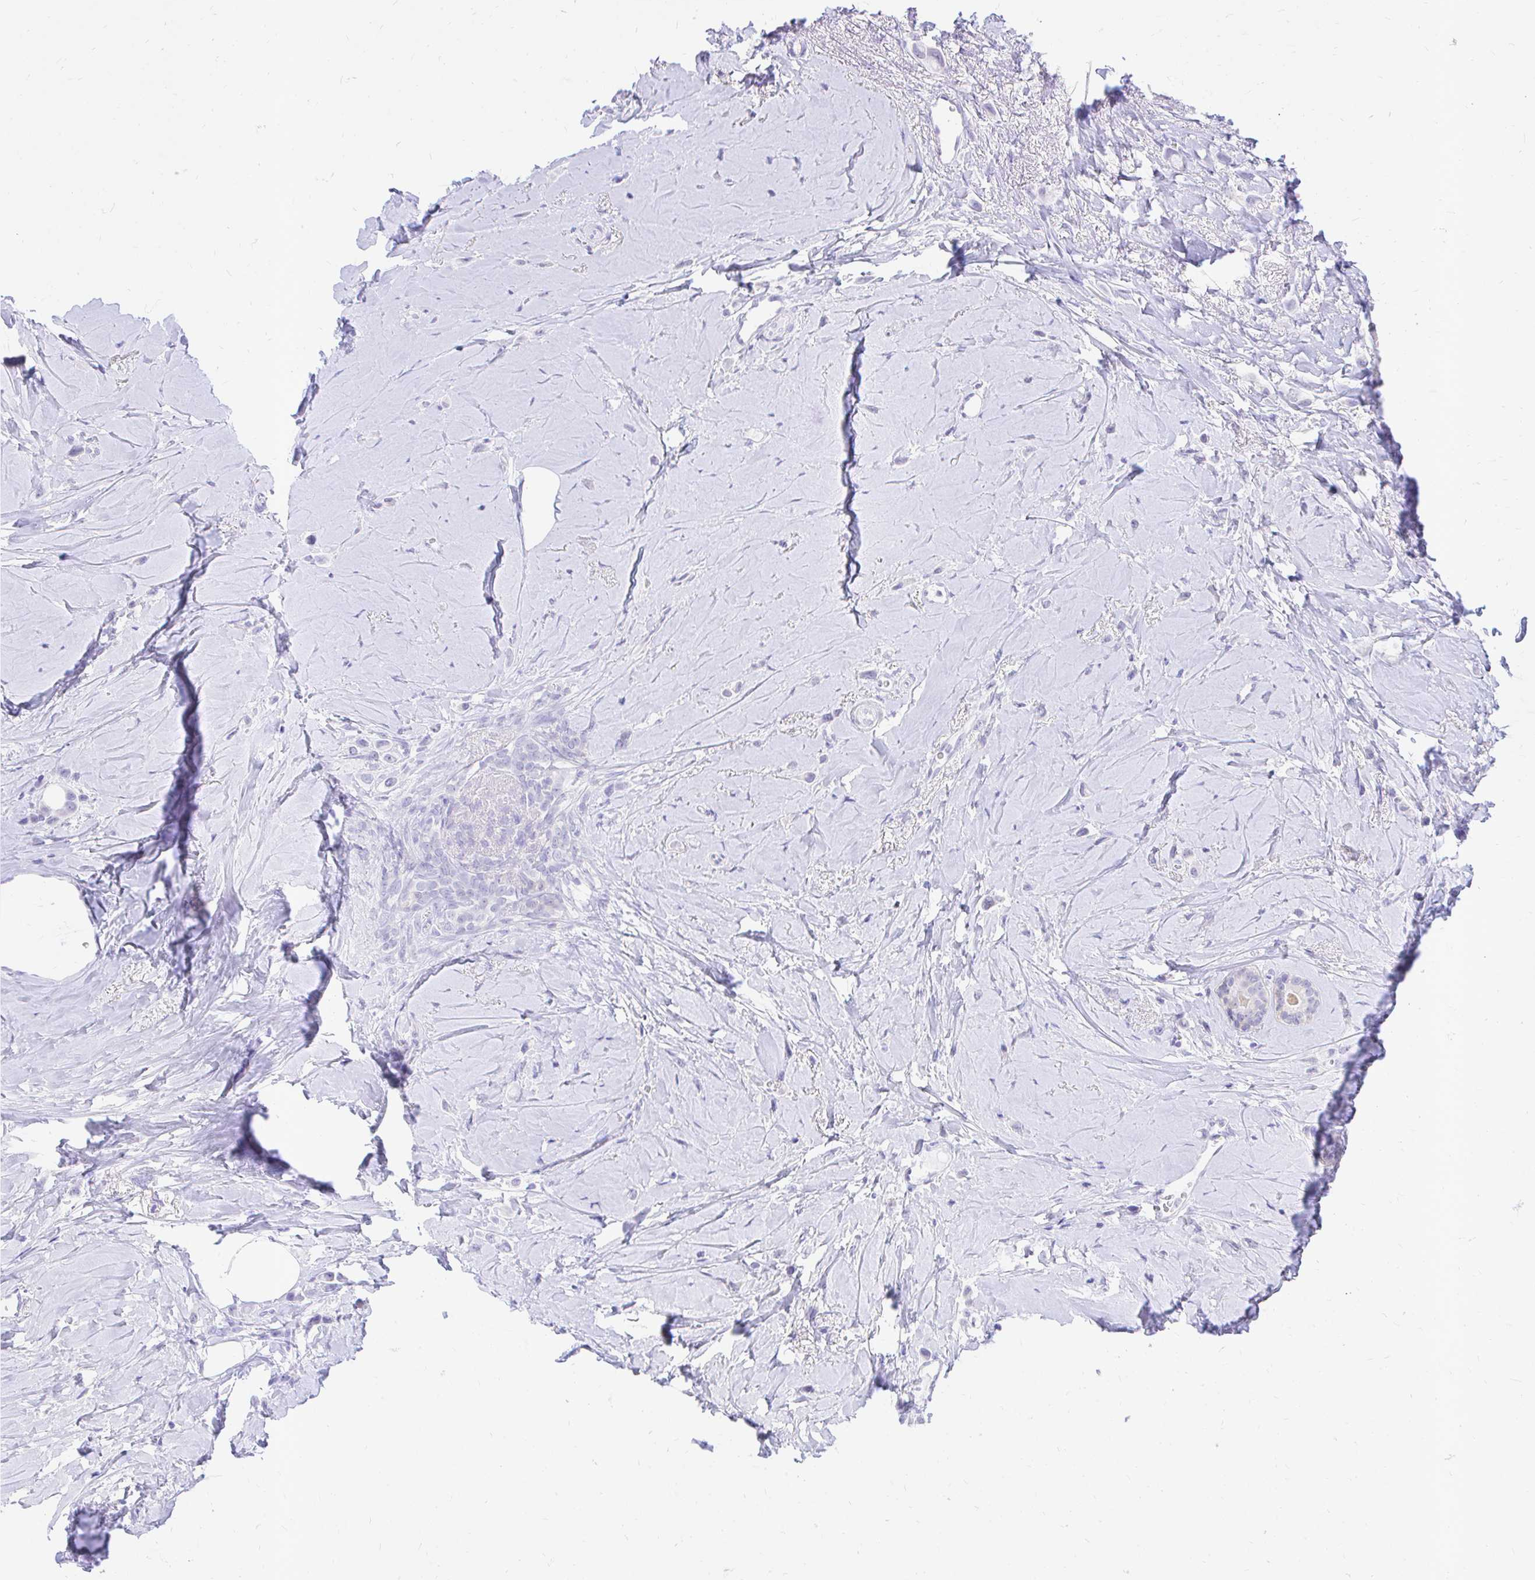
{"staining": {"intensity": "negative", "quantity": "none", "location": "none"}, "tissue": "breast cancer", "cell_type": "Tumor cells", "image_type": "cancer", "snomed": [{"axis": "morphology", "description": "Lobular carcinoma"}, {"axis": "topography", "description": "Breast"}], "caption": "The histopathology image demonstrates no significant positivity in tumor cells of breast cancer (lobular carcinoma).", "gene": "FATE1", "patient": {"sex": "female", "age": 66}}